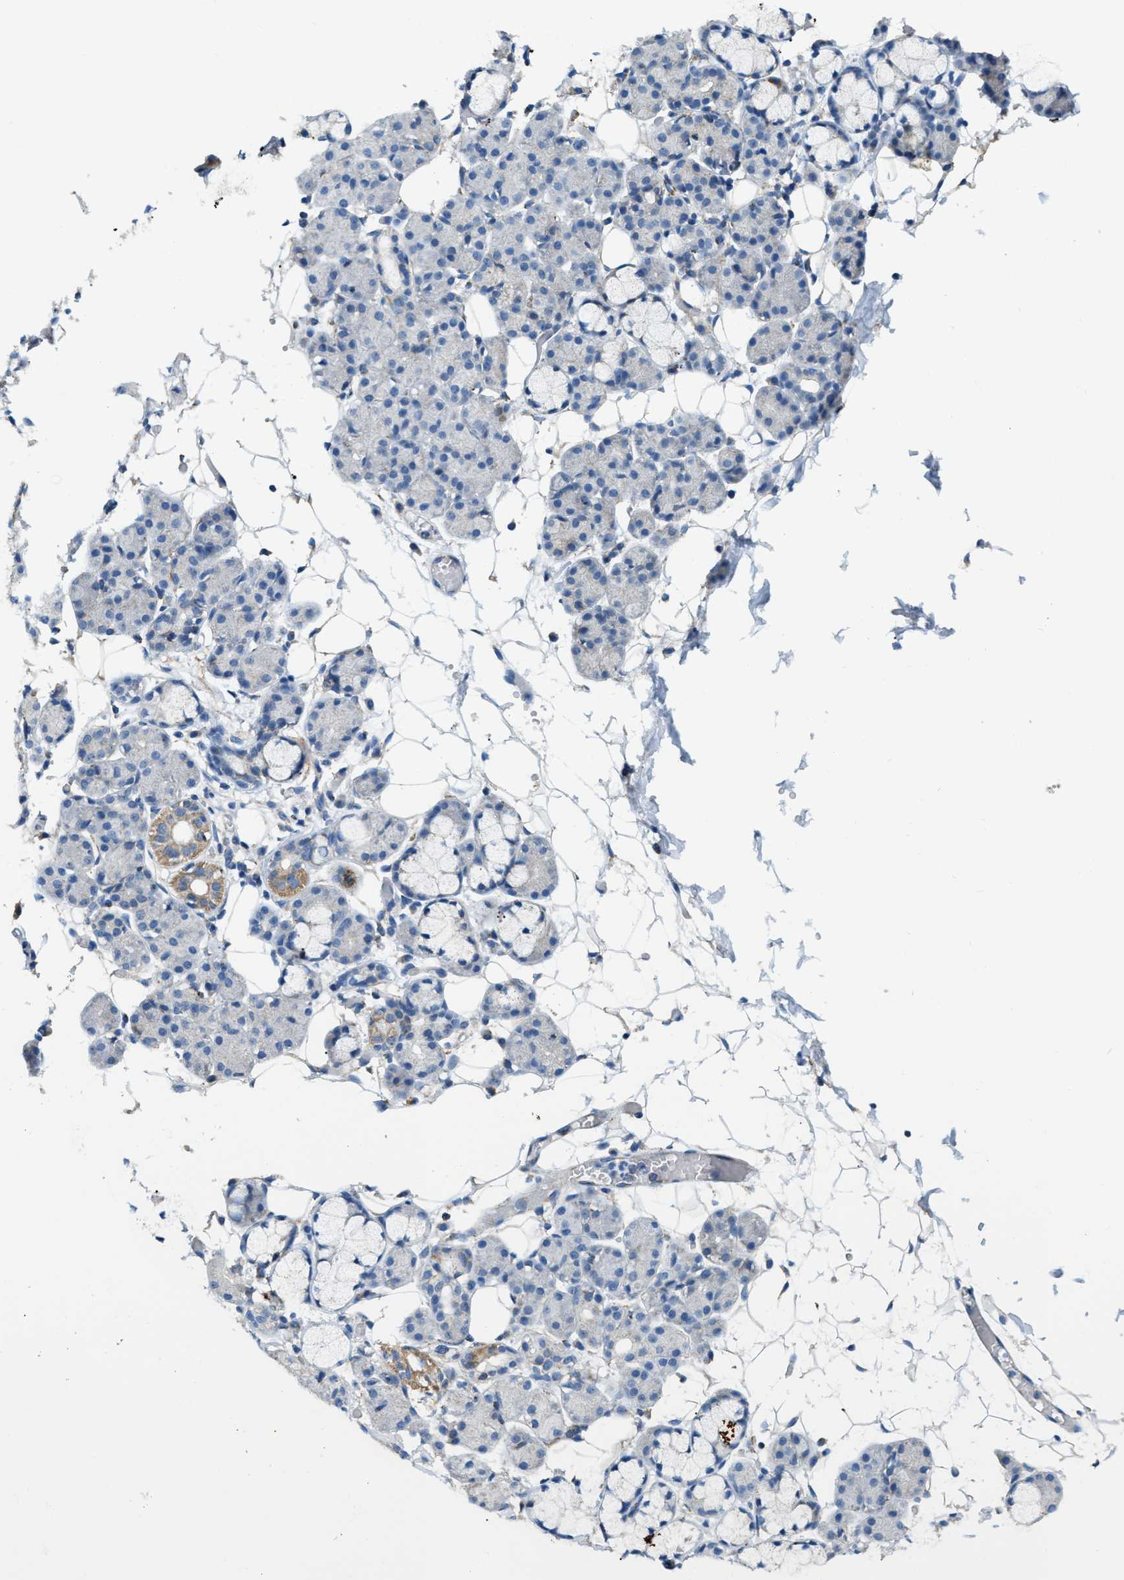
{"staining": {"intensity": "moderate", "quantity": "<25%", "location": "cytoplasmic/membranous"}, "tissue": "salivary gland", "cell_type": "Glandular cells", "image_type": "normal", "snomed": [{"axis": "morphology", "description": "Normal tissue, NOS"}, {"axis": "topography", "description": "Salivary gland"}], "caption": "Human salivary gland stained for a protein (brown) shows moderate cytoplasmic/membranous positive staining in approximately <25% of glandular cells.", "gene": "JADE1", "patient": {"sex": "male", "age": 63}}